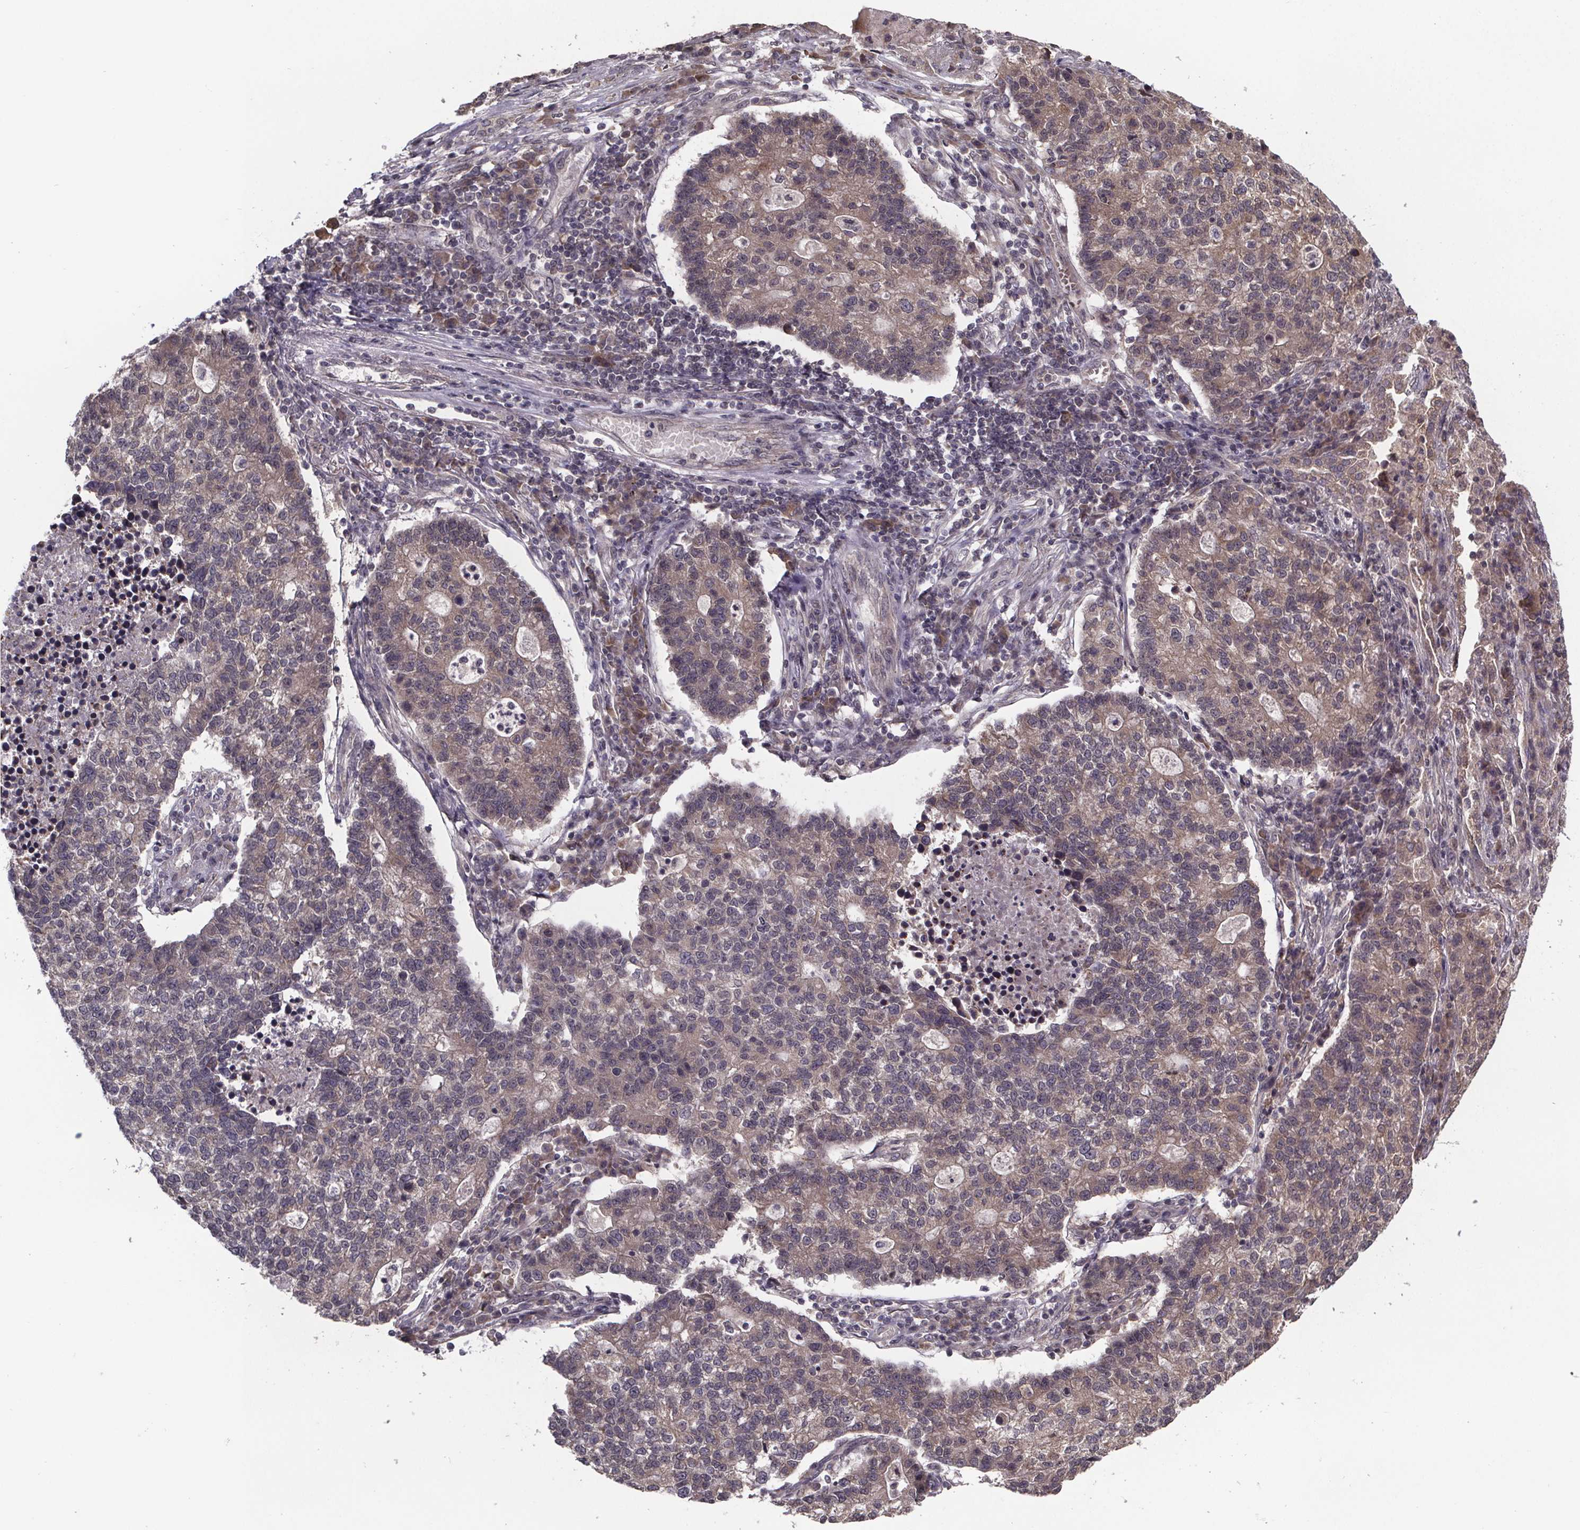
{"staining": {"intensity": "weak", "quantity": ">75%", "location": "cytoplasmic/membranous"}, "tissue": "lung cancer", "cell_type": "Tumor cells", "image_type": "cancer", "snomed": [{"axis": "morphology", "description": "Adenocarcinoma, NOS"}, {"axis": "topography", "description": "Lung"}], "caption": "DAB (3,3'-diaminobenzidine) immunohistochemical staining of lung adenocarcinoma demonstrates weak cytoplasmic/membranous protein expression in approximately >75% of tumor cells. (DAB IHC, brown staining for protein, blue staining for nuclei).", "gene": "SAT1", "patient": {"sex": "male", "age": 57}}